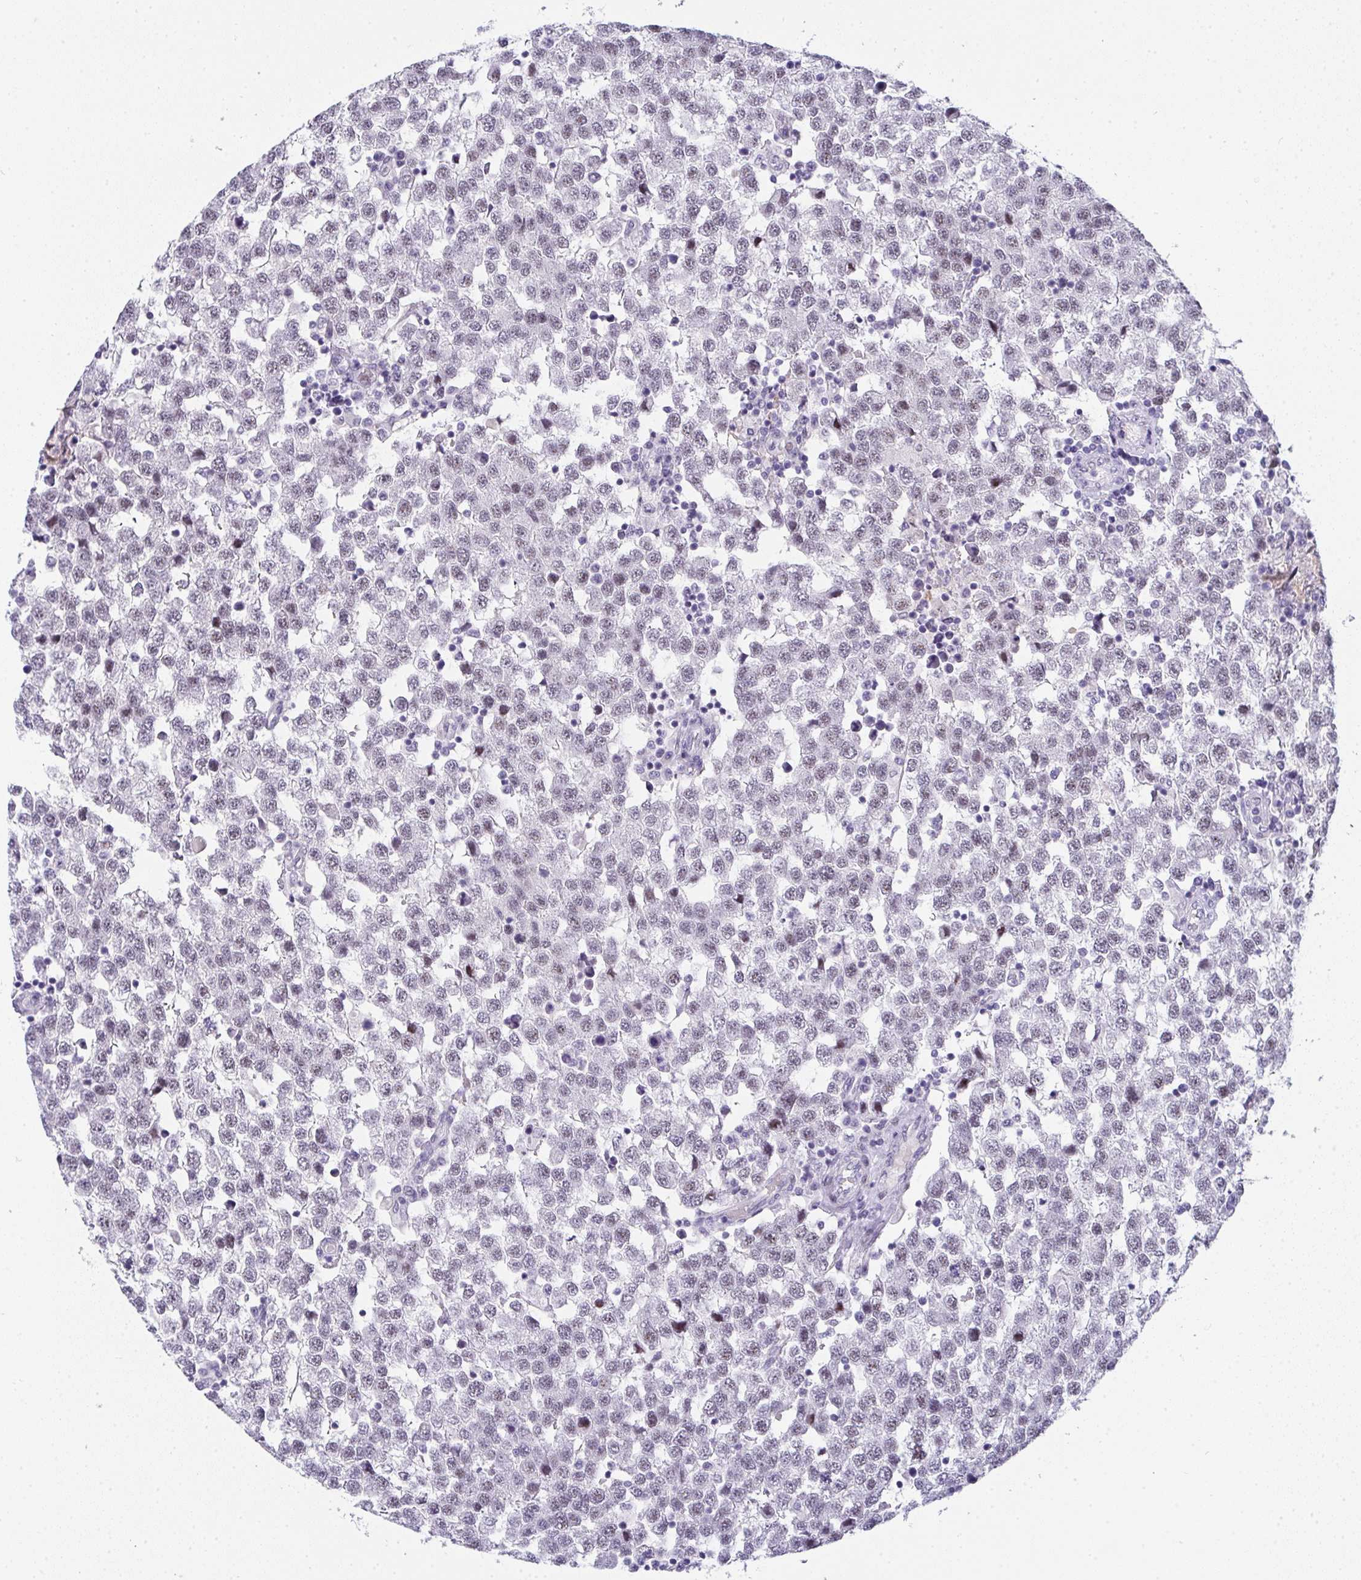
{"staining": {"intensity": "weak", "quantity": "25%-75%", "location": "nuclear"}, "tissue": "testis cancer", "cell_type": "Tumor cells", "image_type": "cancer", "snomed": [{"axis": "morphology", "description": "Seminoma, NOS"}, {"axis": "topography", "description": "Testis"}], "caption": "Immunohistochemistry (IHC) of human testis cancer (seminoma) exhibits low levels of weak nuclear staining in about 25%-75% of tumor cells.", "gene": "TNMD", "patient": {"sex": "male", "age": 34}}